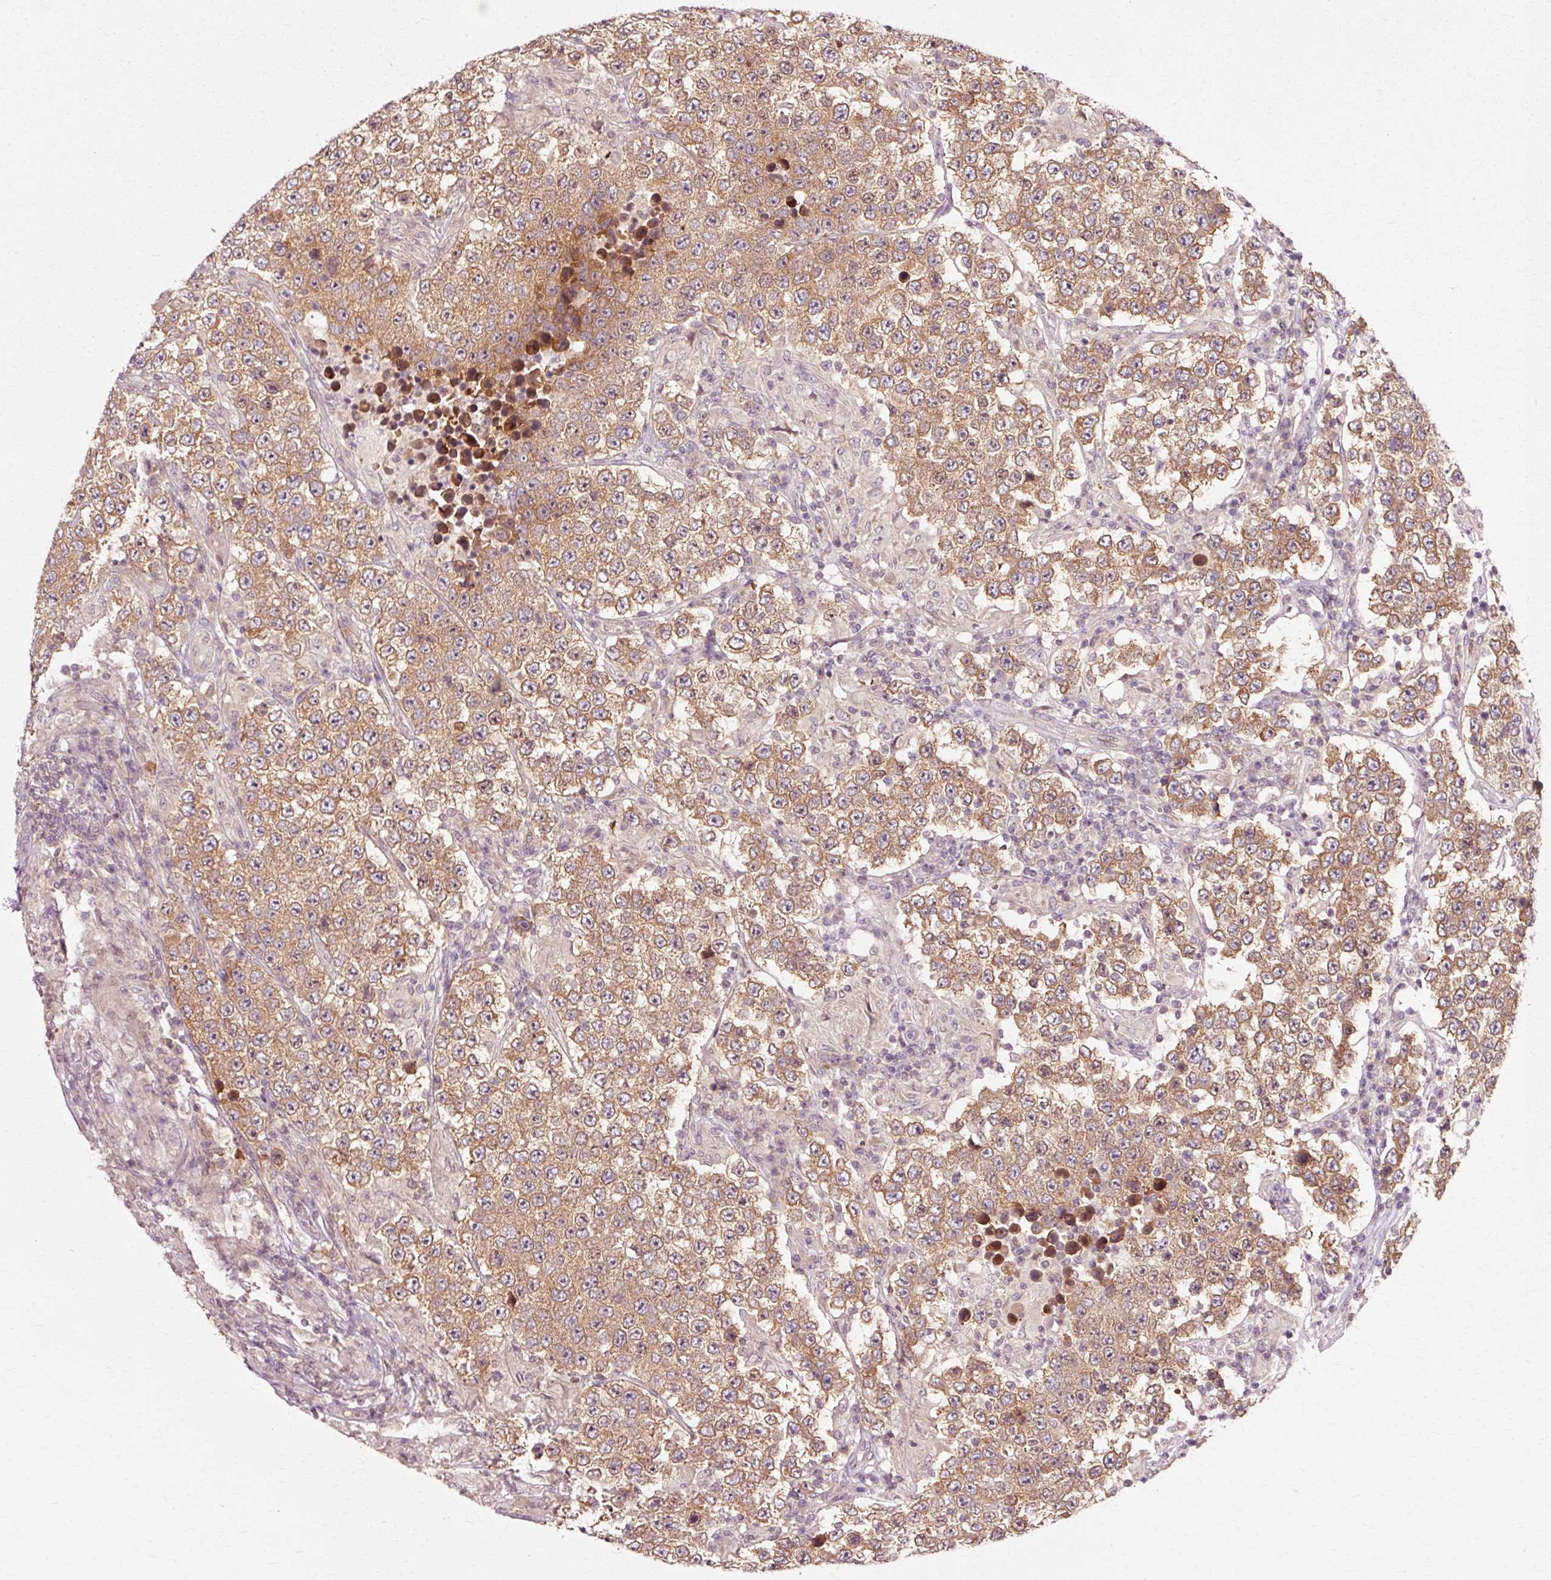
{"staining": {"intensity": "moderate", "quantity": ">75%", "location": "cytoplasmic/membranous"}, "tissue": "testis cancer", "cell_type": "Tumor cells", "image_type": "cancer", "snomed": [{"axis": "morphology", "description": "Normal tissue, NOS"}, {"axis": "morphology", "description": "Urothelial carcinoma, High grade"}, {"axis": "morphology", "description": "Seminoma, NOS"}, {"axis": "morphology", "description": "Carcinoma, Embryonal, NOS"}, {"axis": "topography", "description": "Urinary bladder"}, {"axis": "topography", "description": "Testis"}], "caption": "This photomicrograph exhibits IHC staining of urothelial carcinoma (high-grade) (testis), with medium moderate cytoplasmic/membranous staining in approximately >75% of tumor cells.", "gene": "RGPD5", "patient": {"sex": "male", "age": 41}}